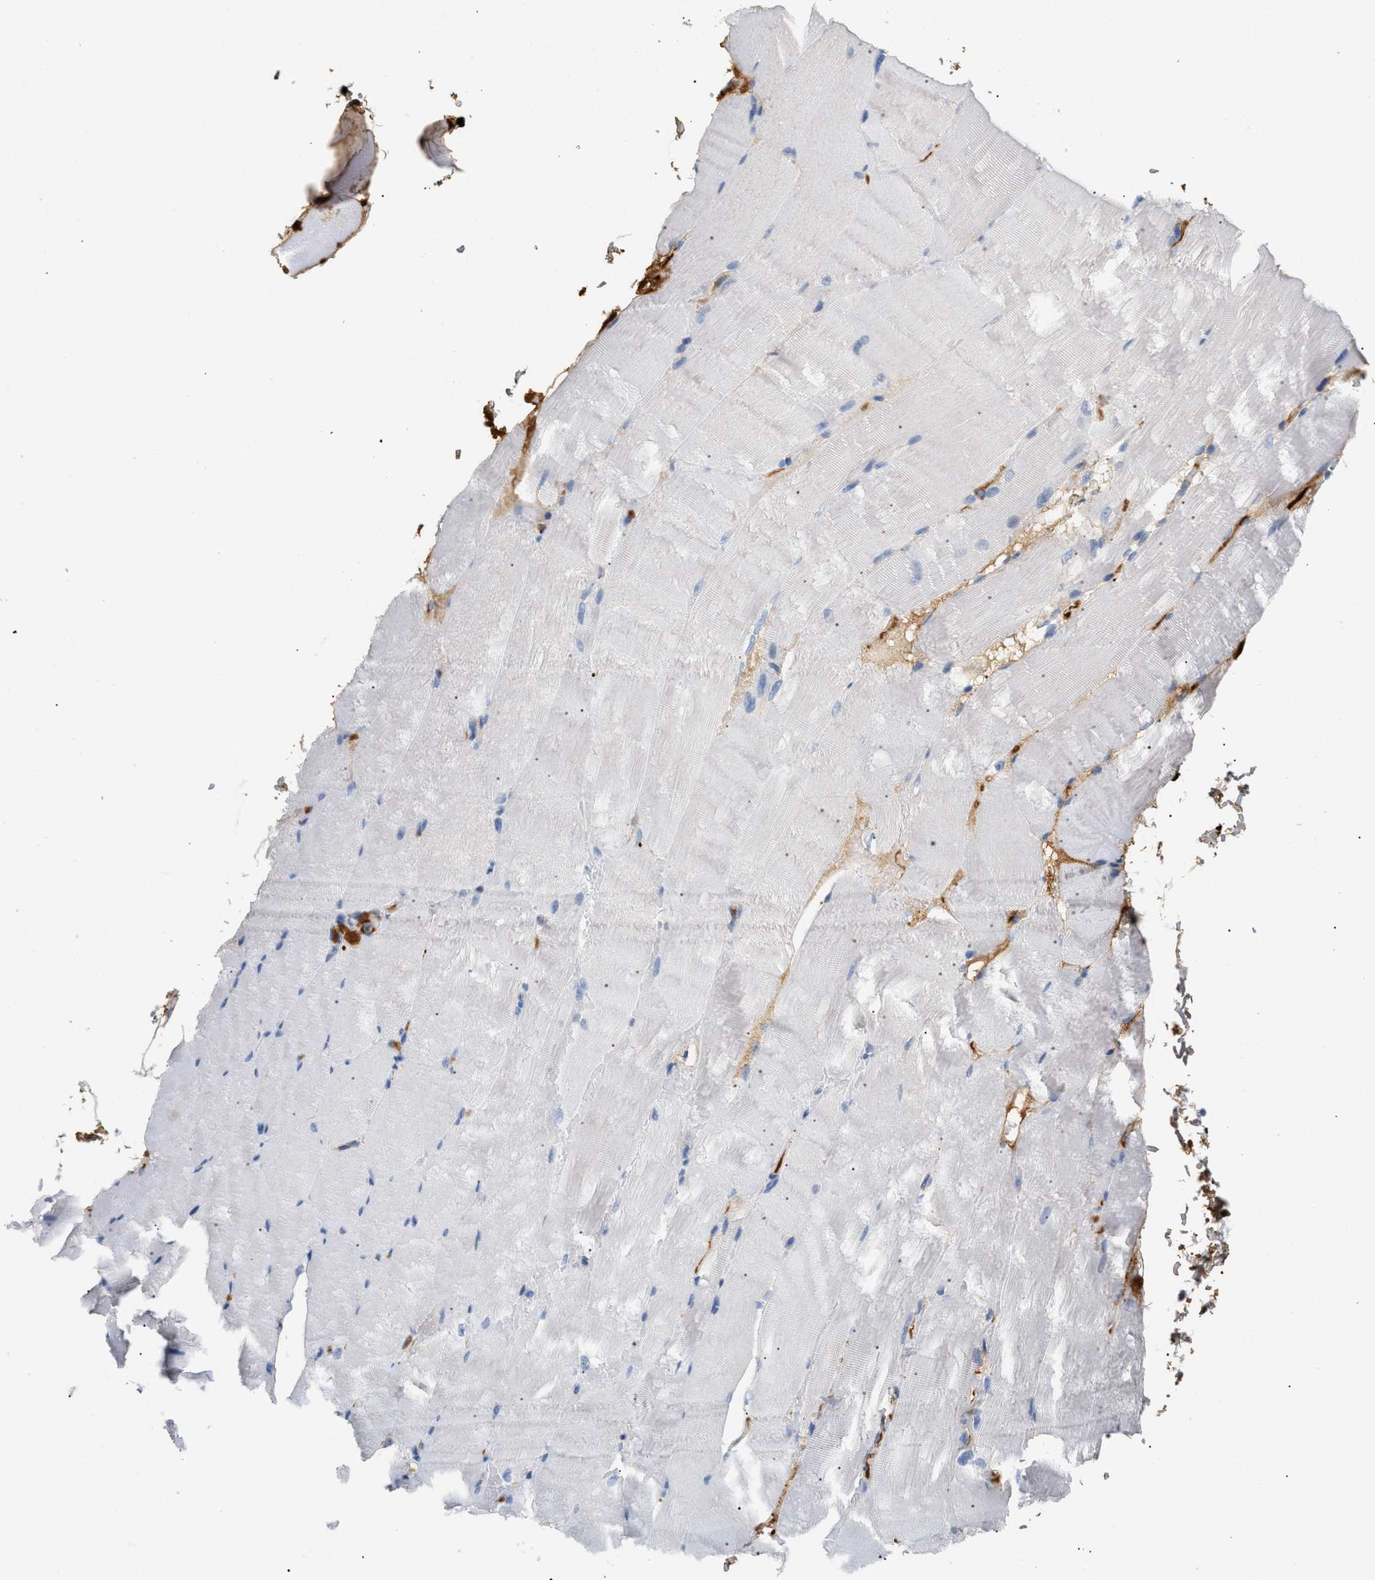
{"staining": {"intensity": "negative", "quantity": "none", "location": "none"}, "tissue": "skeletal muscle", "cell_type": "Myocytes", "image_type": "normal", "snomed": [{"axis": "morphology", "description": "Normal tissue, NOS"}, {"axis": "topography", "description": "Skeletal muscle"}, {"axis": "topography", "description": "Parathyroid gland"}], "caption": "DAB immunohistochemical staining of benign human skeletal muscle displays no significant expression in myocytes. (DAB (3,3'-diaminobenzidine) immunohistochemistry (IHC) visualized using brightfield microscopy, high magnification).", "gene": "CFH", "patient": {"sex": "female", "age": 37}}